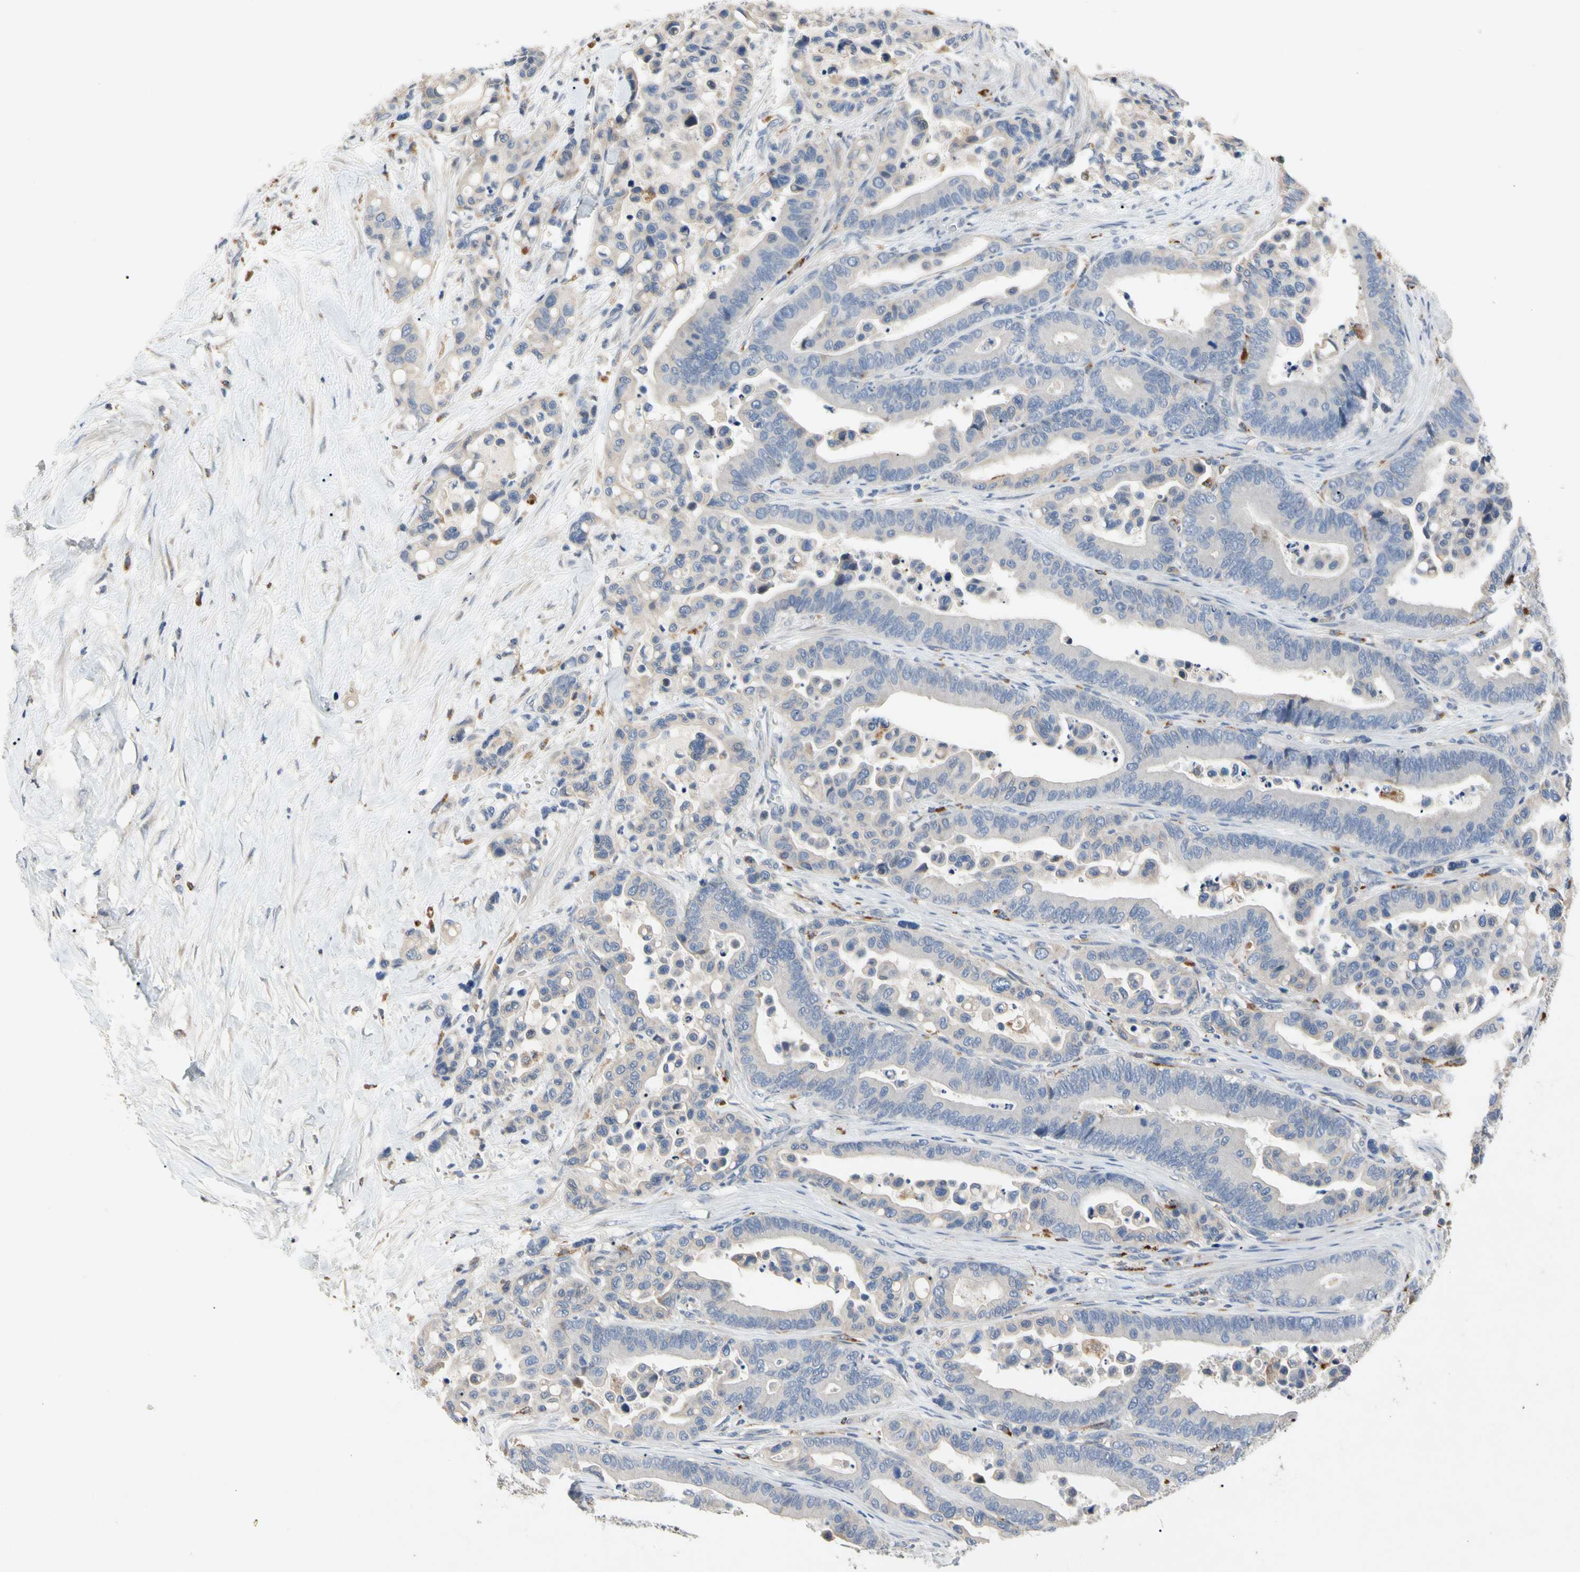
{"staining": {"intensity": "negative", "quantity": "none", "location": "none"}, "tissue": "colorectal cancer", "cell_type": "Tumor cells", "image_type": "cancer", "snomed": [{"axis": "morphology", "description": "Normal tissue, NOS"}, {"axis": "morphology", "description": "Adenocarcinoma, NOS"}, {"axis": "topography", "description": "Colon"}], "caption": "Immunohistochemistry of human colorectal adenocarcinoma demonstrates no positivity in tumor cells.", "gene": "ADA2", "patient": {"sex": "male", "age": 82}}